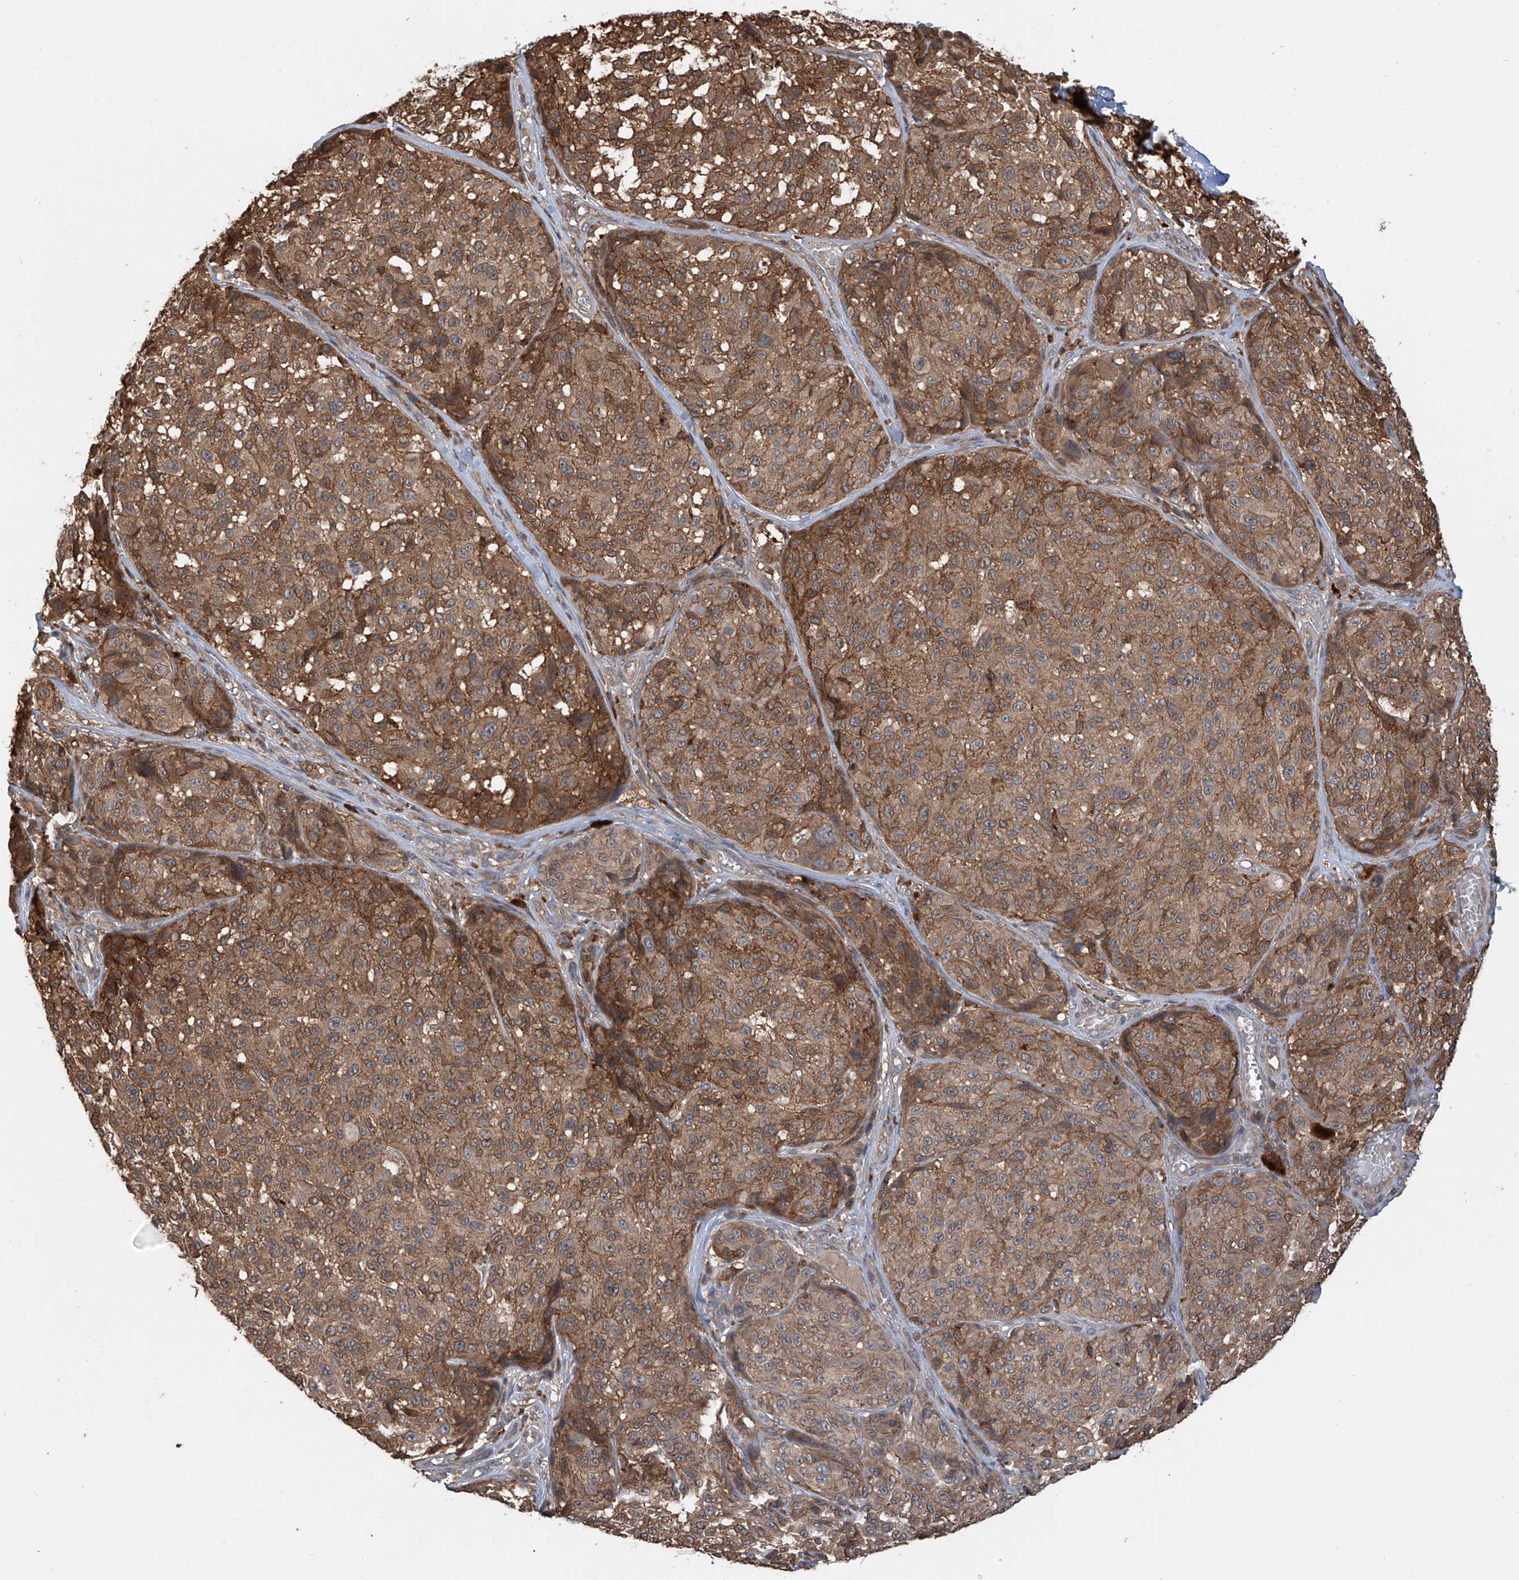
{"staining": {"intensity": "moderate", "quantity": ">75%", "location": "cytoplasmic/membranous"}, "tissue": "melanoma", "cell_type": "Tumor cells", "image_type": "cancer", "snomed": [{"axis": "morphology", "description": "Malignant melanoma, NOS"}, {"axis": "topography", "description": "Skin"}], "caption": "Protein expression analysis of human melanoma reveals moderate cytoplasmic/membranous positivity in about >75% of tumor cells.", "gene": "HOXC8", "patient": {"sex": "male", "age": 83}}